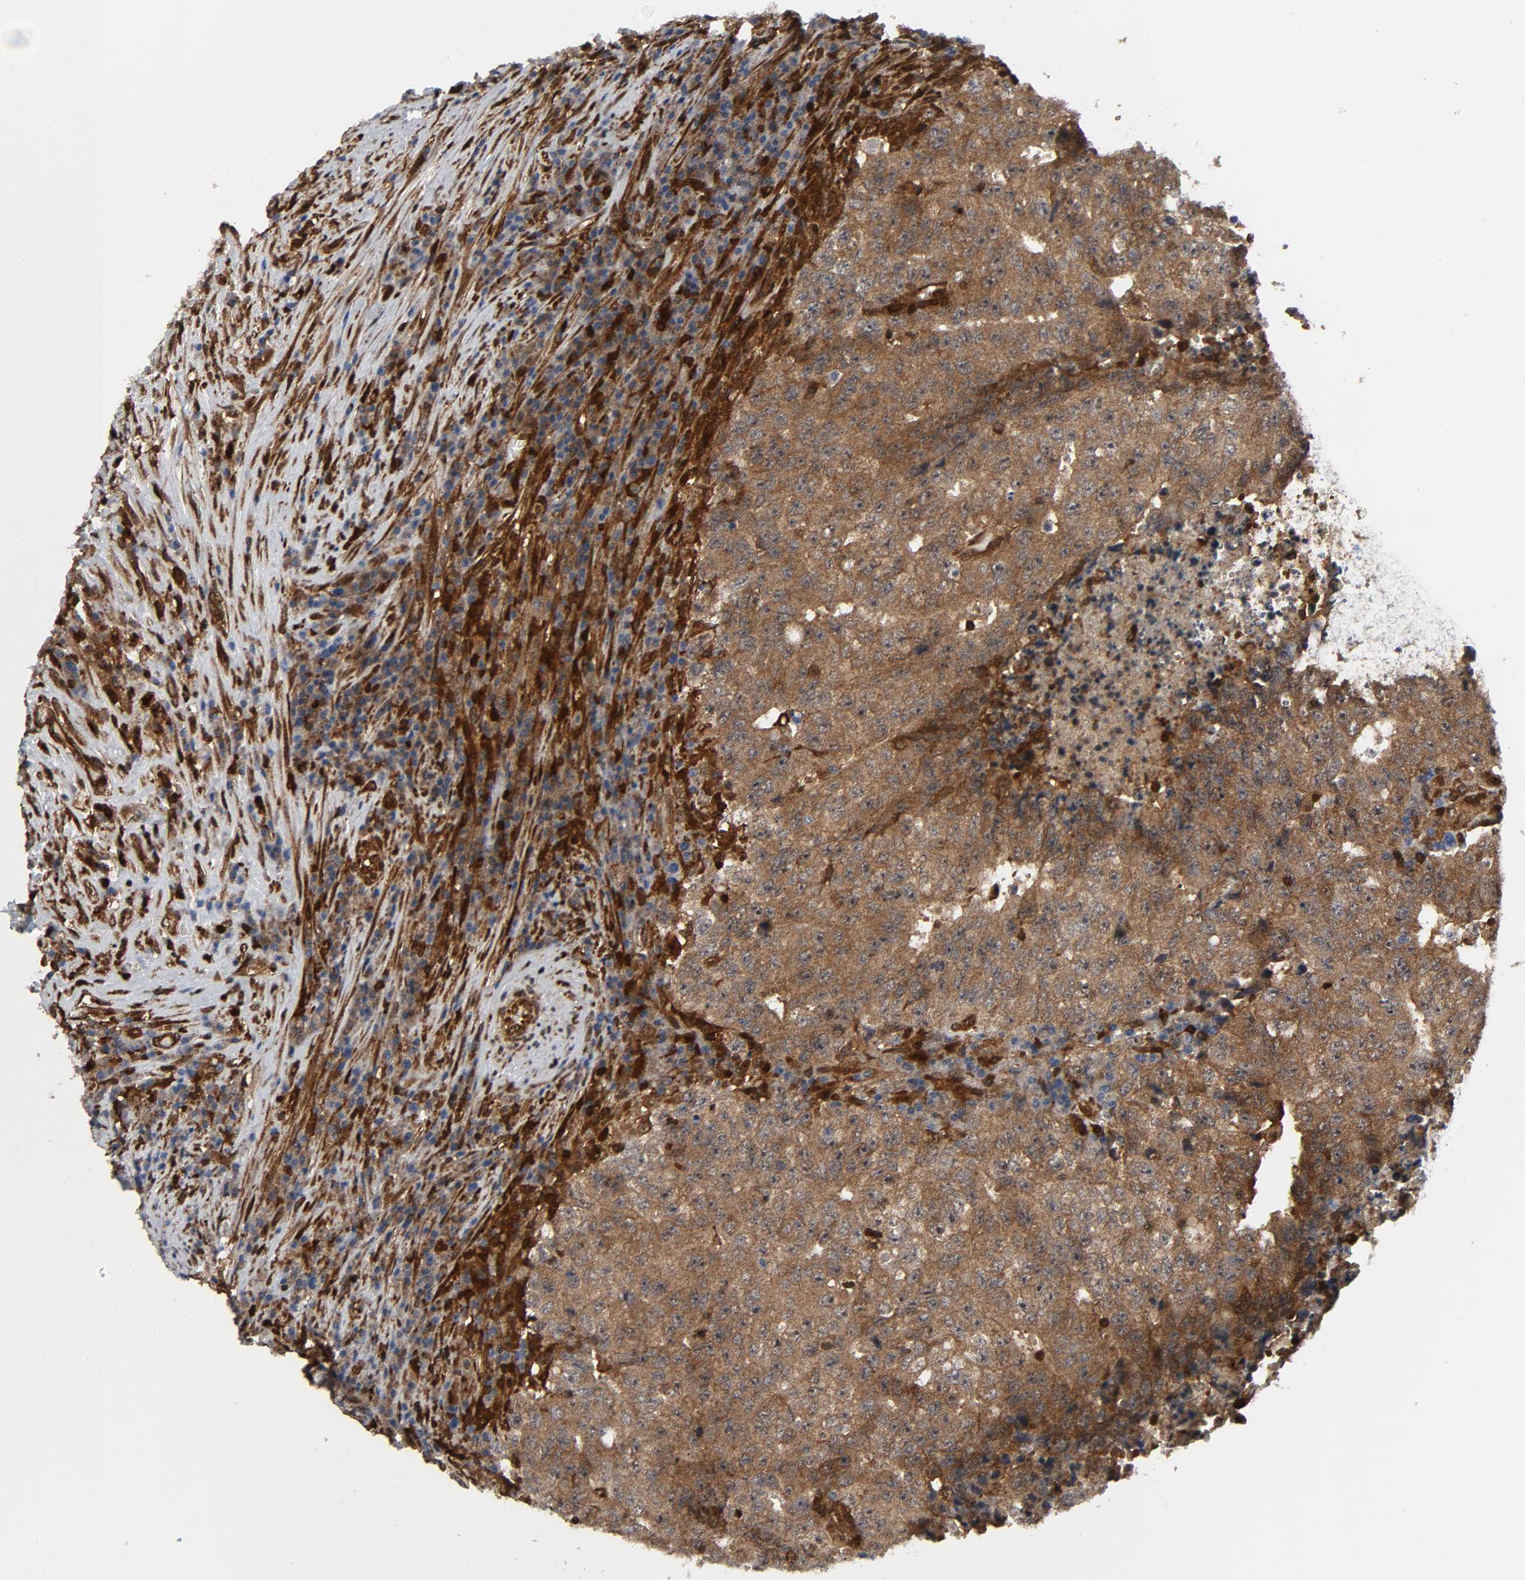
{"staining": {"intensity": "moderate", "quantity": ">75%", "location": "cytoplasmic/membranous"}, "tissue": "testis cancer", "cell_type": "Tumor cells", "image_type": "cancer", "snomed": [{"axis": "morphology", "description": "Necrosis, NOS"}, {"axis": "morphology", "description": "Carcinoma, Embryonal, NOS"}, {"axis": "topography", "description": "Testis"}], "caption": "IHC staining of testis embryonal carcinoma, which reveals medium levels of moderate cytoplasmic/membranous positivity in approximately >75% of tumor cells indicating moderate cytoplasmic/membranous protein positivity. The staining was performed using DAB (3,3'-diaminobenzidine) (brown) for protein detection and nuclei were counterstained in hematoxylin (blue).", "gene": "MAPK1", "patient": {"sex": "male", "age": 19}}